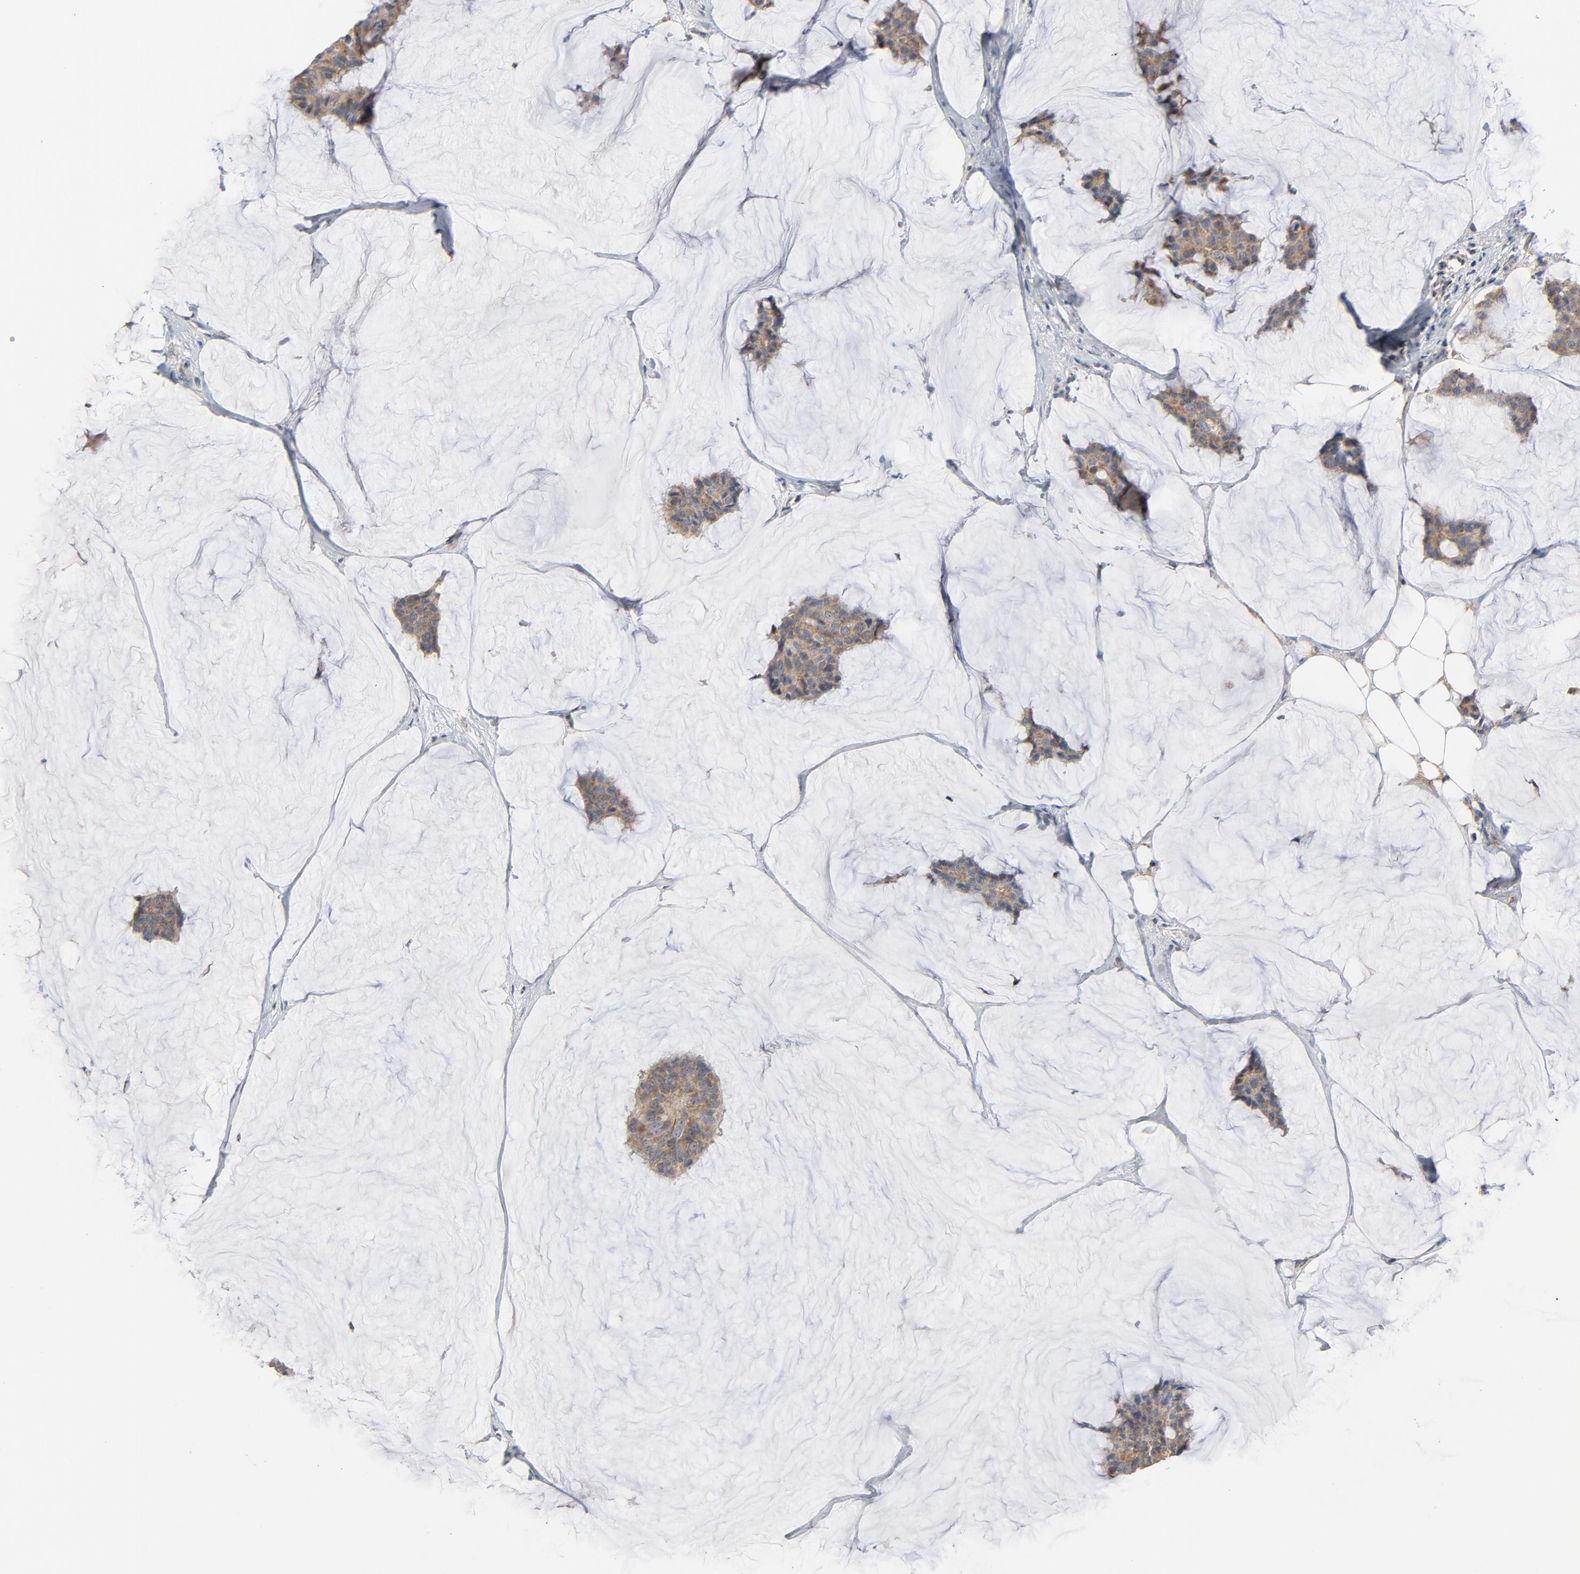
{"staining": {"intensity": "moderate", "quantity": ">75%", "location": "cytoplasmic/membranous"}, "tissue": "breast cancer", "cell_type": "Tumor cells", "image_type": "cancer", "snomed": [{"axis": "morphology", "description": "Duct carcinoma"}, {"axis": "topography", "description": "Breast"}], "caption": "Tumor cells display medium levels of moderate cytoplasmic/membranous expression in approximately >75% of cells in breast infiltrating ductal carcinoma.", "gene": "C14orf119", "patient": {"sex": "female", "age": 93}}